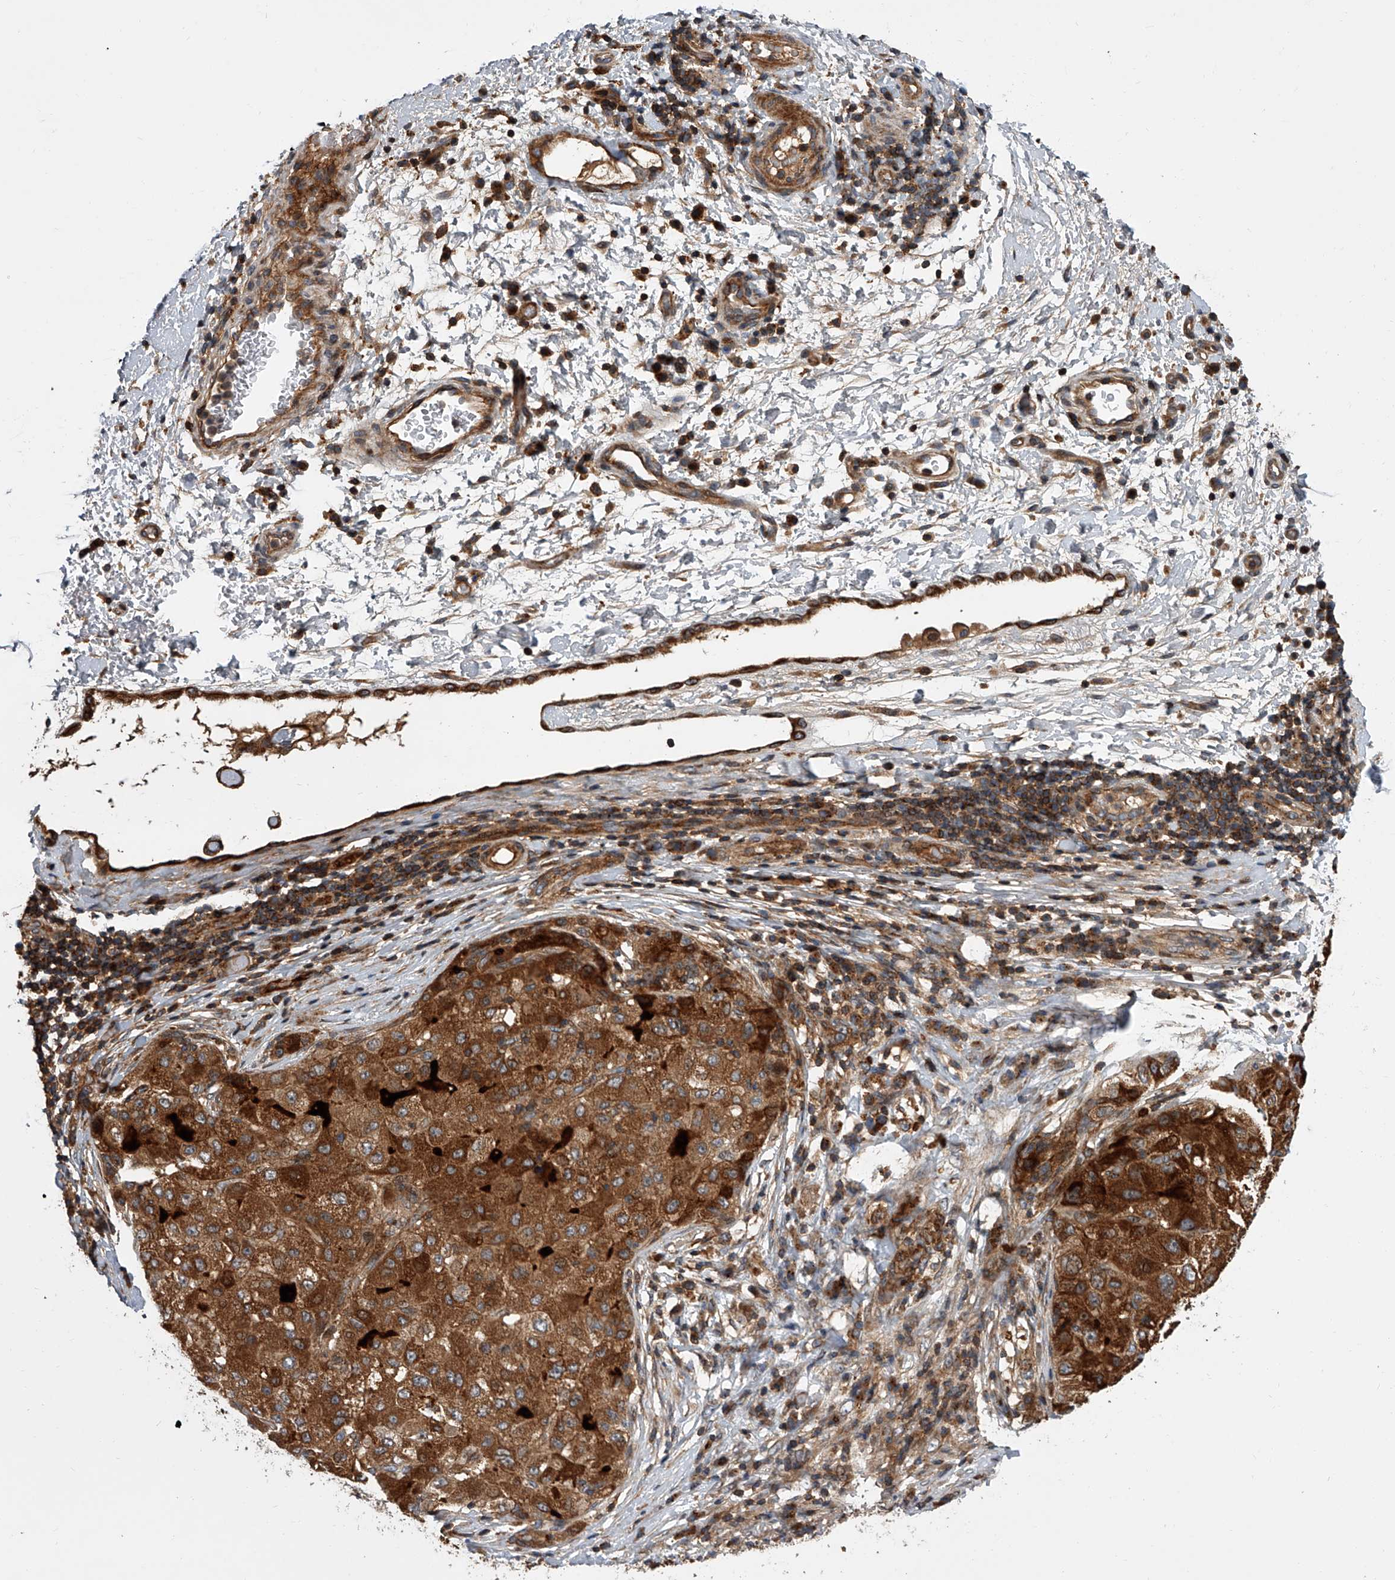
{"staining": {"intensity": "strong", "quantity": ">75%", "location": "cytoplasmic/membranous"}, "tissue": "liver cancer", "cell_type": "Tumor cells", "image_type": "cancer", "snomed": [{"axis": "morphology", "description": "Carcinoma, Hepatocellular, NOS"}, {"axis": "topography", "description": "Liver"}], "caption": "Approximately >75% of tumor cells in liver hepatocellular carcinoma reveal strong cytoplasmic/membranous protein staining as visualized by brown immunohistochemical staining.", "gene": "USP47", "patient": {"sex": "male", "age": 80}}